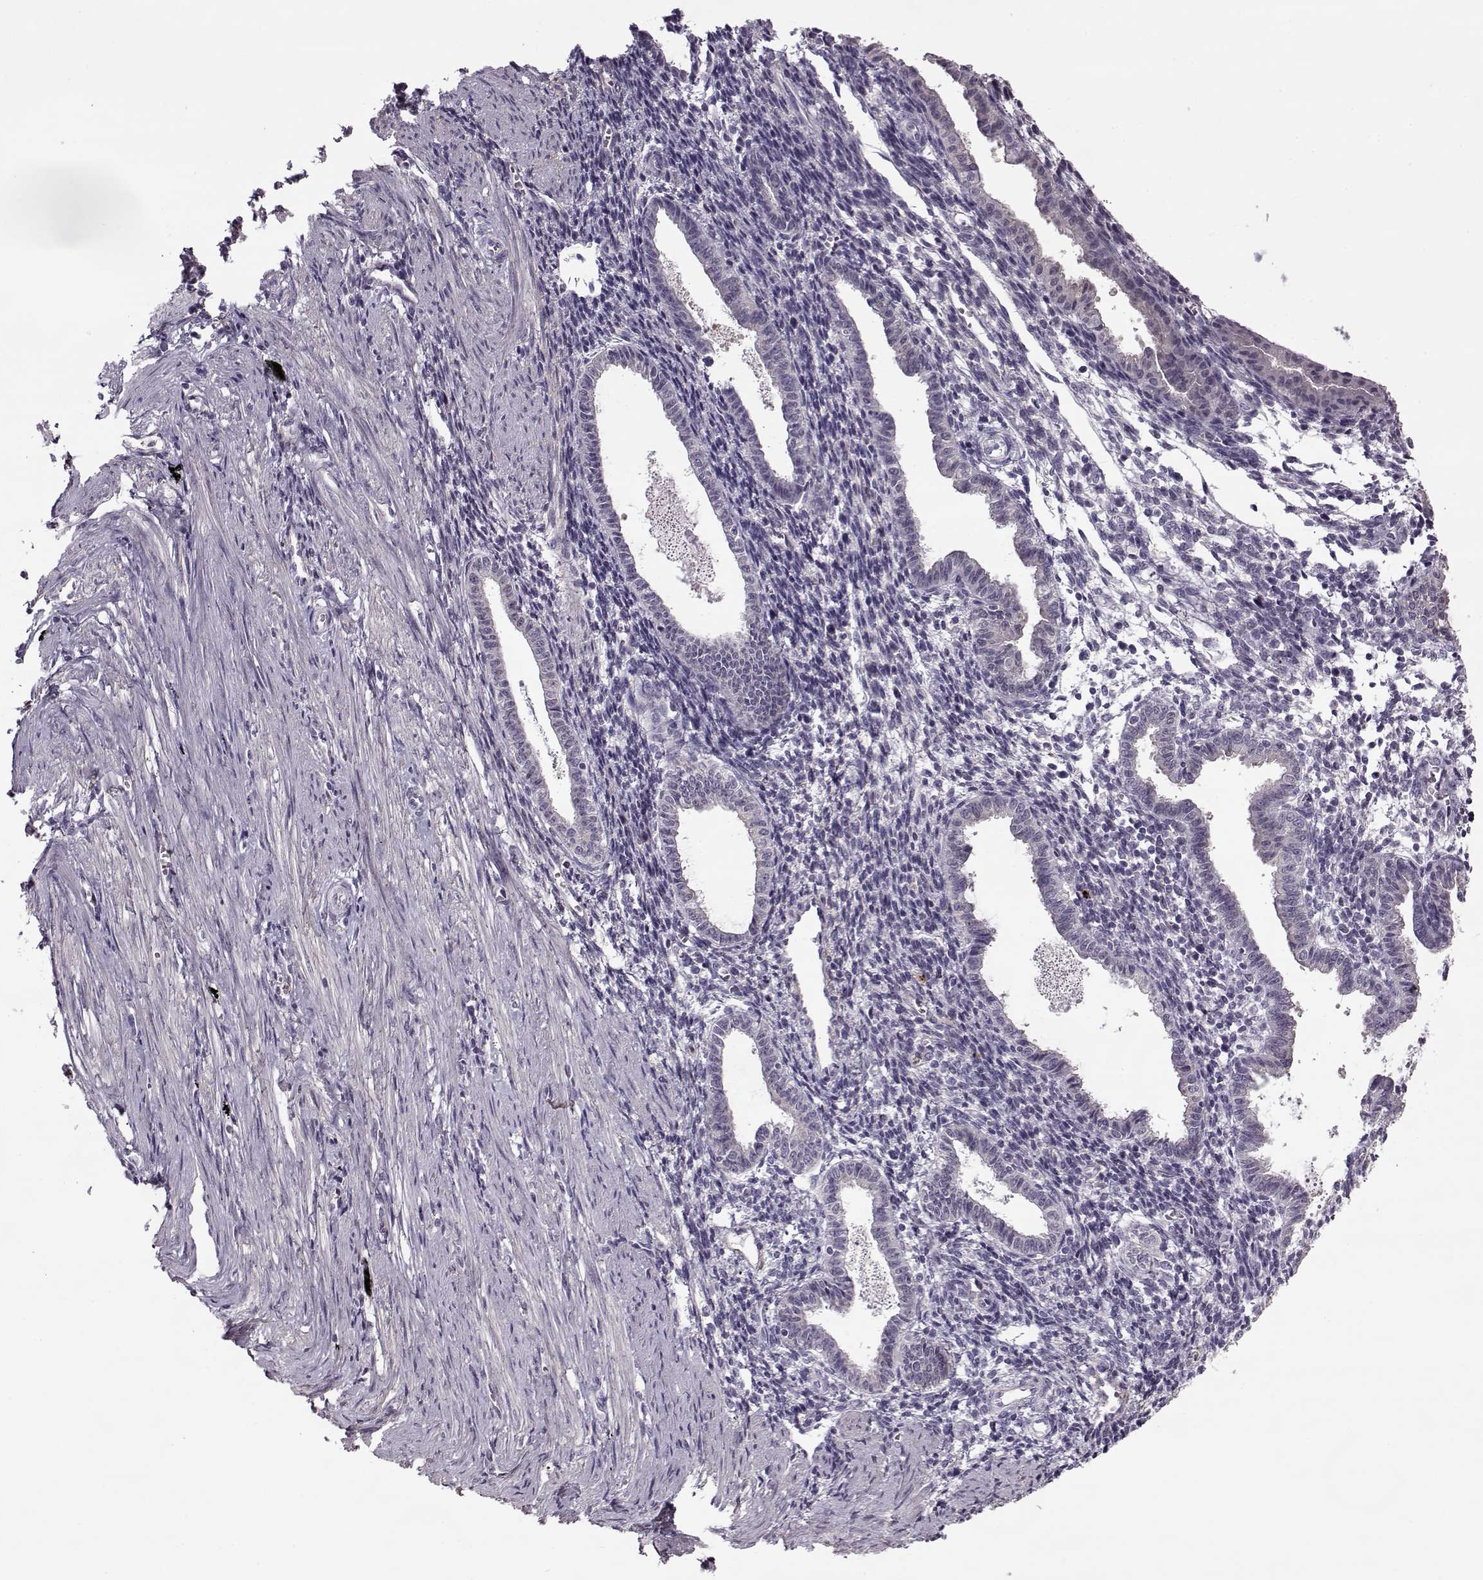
{"staining": {"intensity": "negative", "quantity": "none", "location": "none"}, "tissue": "endometrium", "cell_type": "Cells in endometrial stroma", "image_type": "normal", "snomed": [{"axis": "morphology", "description": "Normal tissue, NOS"}, {"axis": "topography", "description": "Endometrium"}], "caption": "Endometrium was stained to show a protein in brown. There is no significant positivity in cells in endometrial stroma. Nuclei are stained in blue.", "gene": "ACOT11", "patient": {"sex": "female", "age": 37}}